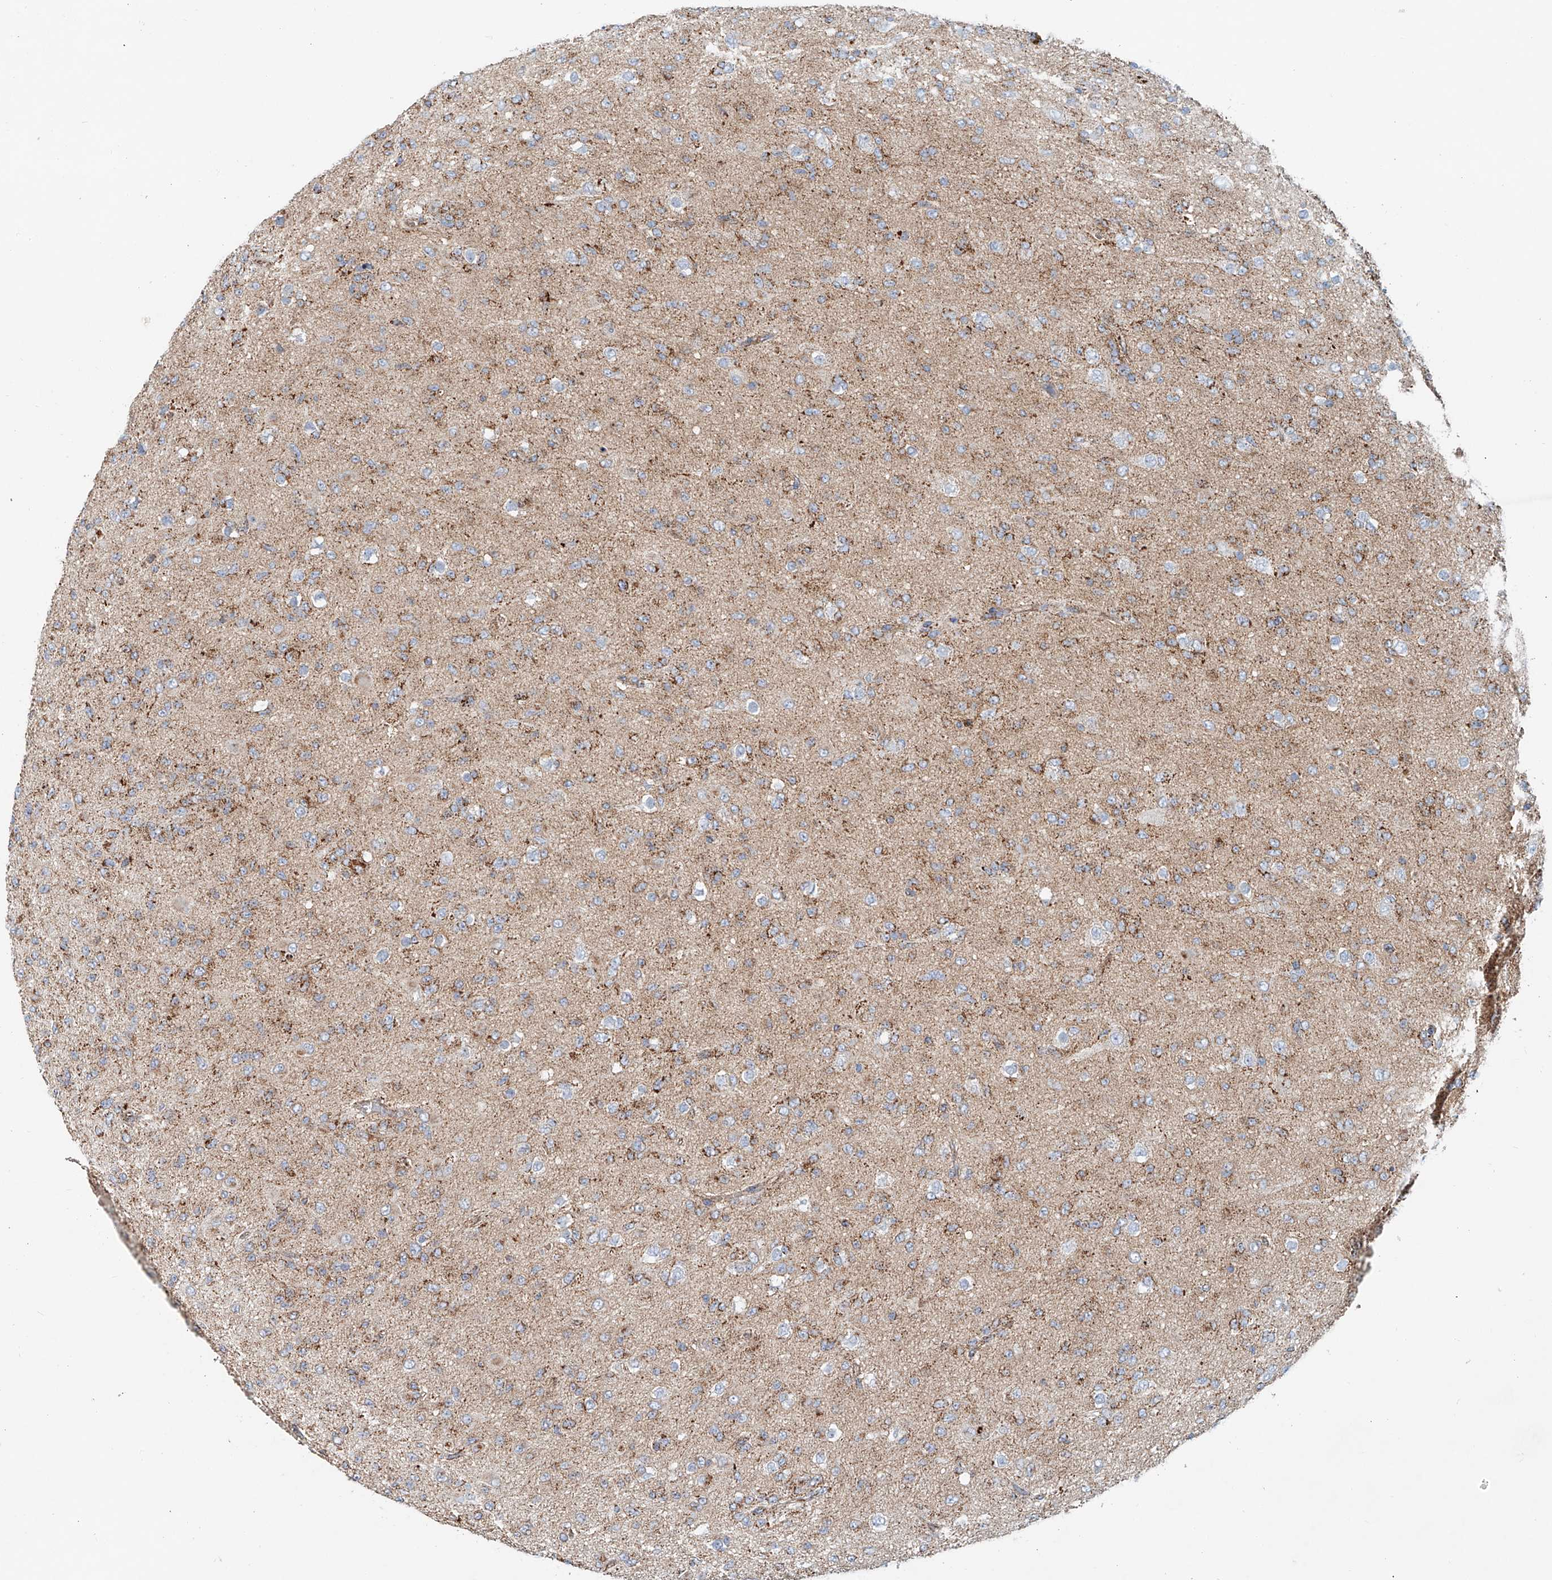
{"staining": {"intensity": "moderate", "quantity": "<25%", "location": "cytoplasmic/membranous"}, "tissue": "glioma", "cell_type": "Tumor cells", "image_type": "cancer", "snomed": [{"axis": "morphology", "description": "Glioma, malignant, Low grade"}, {"axis": "topography", "description": "Brain"}], "caption": "Brown immunohistochemical staining in human malignant glioma (low-grade) reveals moderate cytoplasmic/membranous staining in approximately <25% of tumor cells.", "gene": "CARD10", "patient": {"sex": "male", "age": 65}}